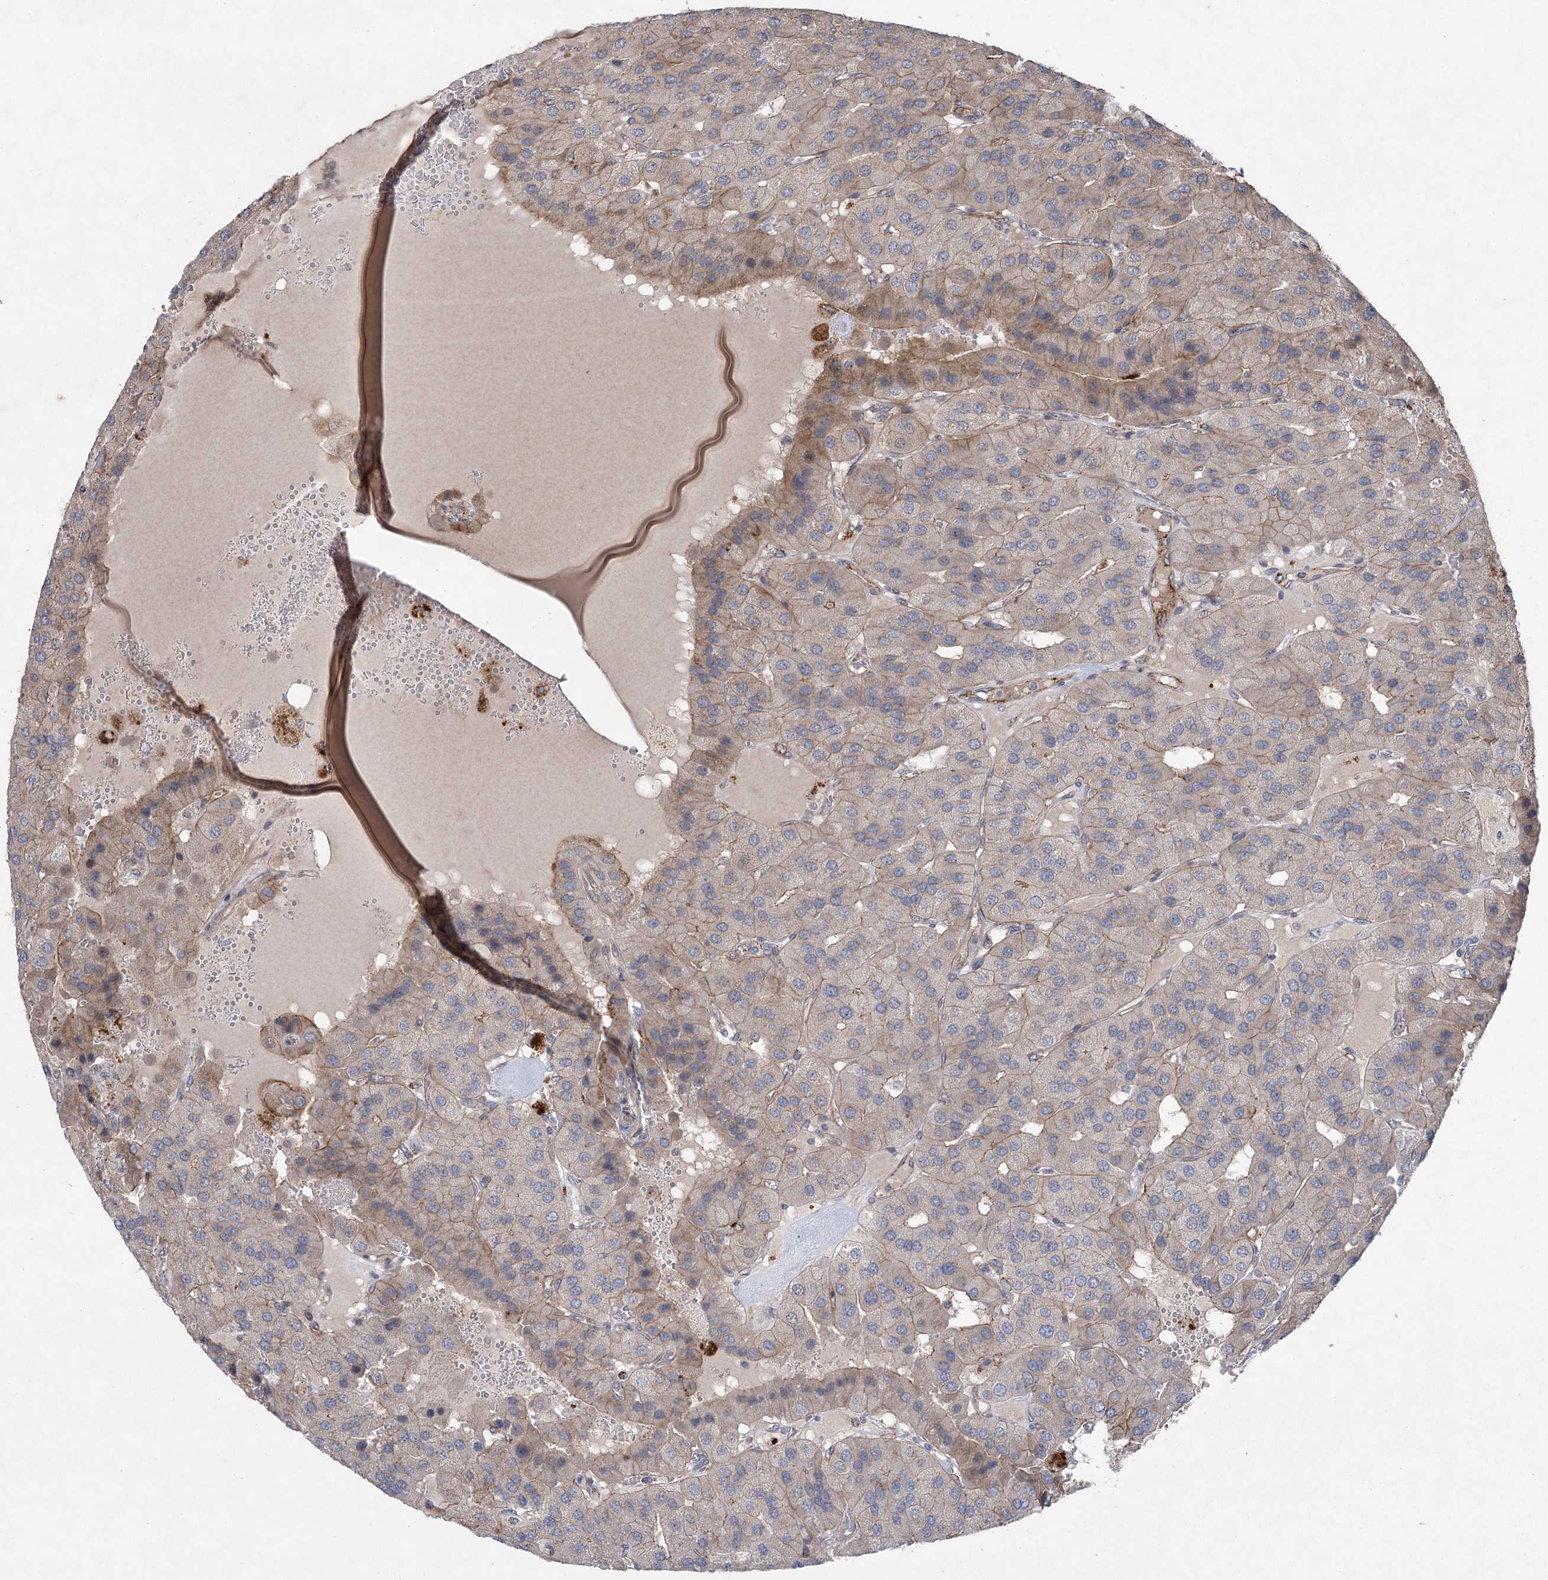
{"staining": {"intensity": "weak", "quantity": "25%-75%", "location": "cytoplasmic/membranous"}, "tissue": "parathyroid gland", "cell_type": "Glandular cells", "image_type": "normal", "snomed": [{"axis": "morphology", "description": "Normal tissue, NOS"}, {"axis": "morphology", "description": "Adenoma, NOS"}, {"axis": "topography", "description": "Parathyroid gland"}], "caption": "An IHC histopathology image of benign tissue is shown. Protein staining in brown highlights weak cytoplasmic/membranous positivity in parathyroid gland within glandular cells.", "gene": "METTL24", "patient": {"sex": "female", "age": 86}}